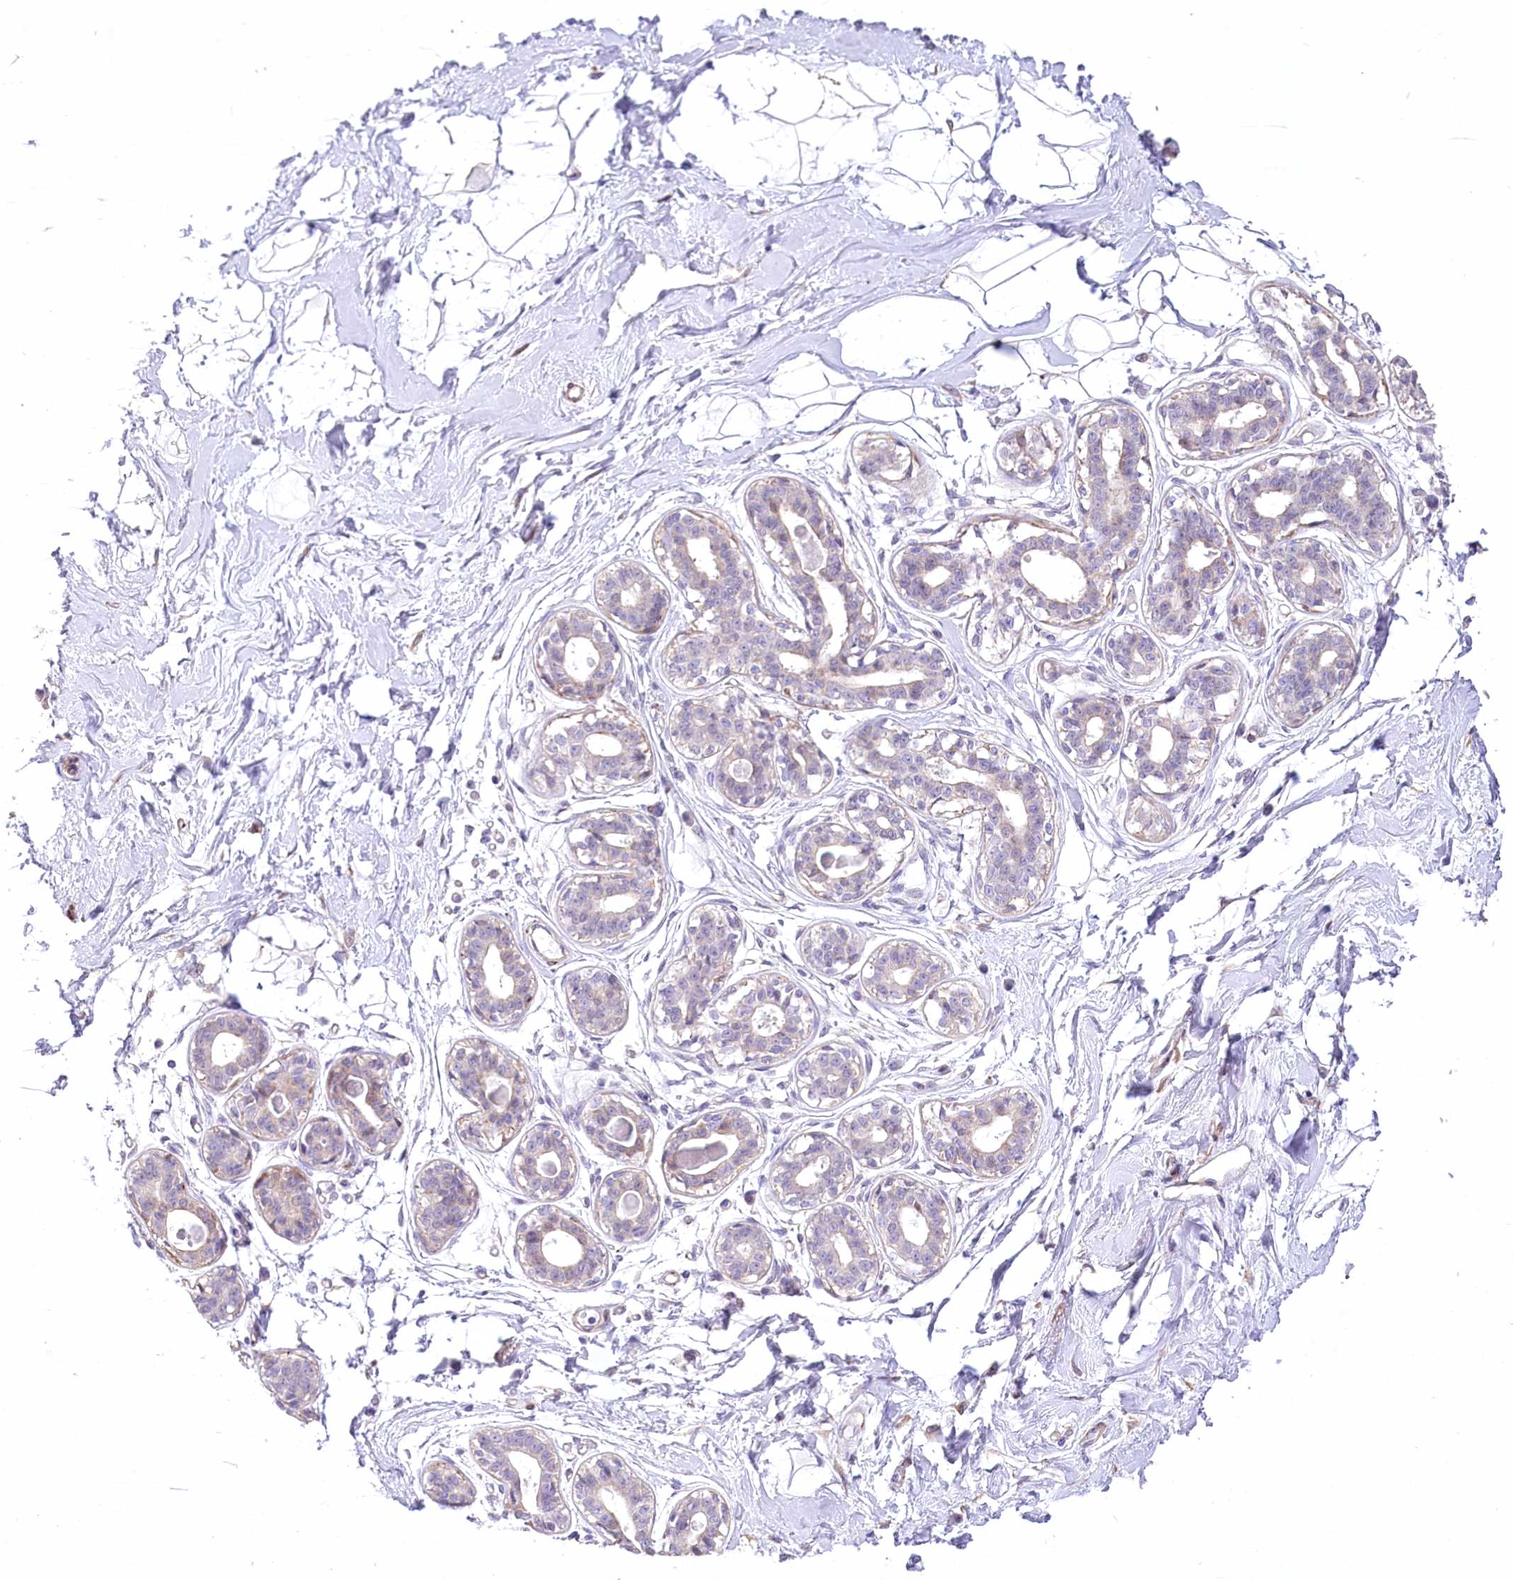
{"staining": {"intensity": "negative", "quantity": "none", "location": "none"}, "tissue": "breast", "cell_type": "Adipocytes", "image_type": "normal", "snomed": [{"axis": "morphology", "description": "Normal tissue, NOS"}, {"axis": "topography", "description": "Breast"}], "caption": "The immunohistochemistry histopathology image has no significant positivity in adipocytes of breast.", "gene": "ANGPTL3", "patient": {"sex": "female", "age": 45}}